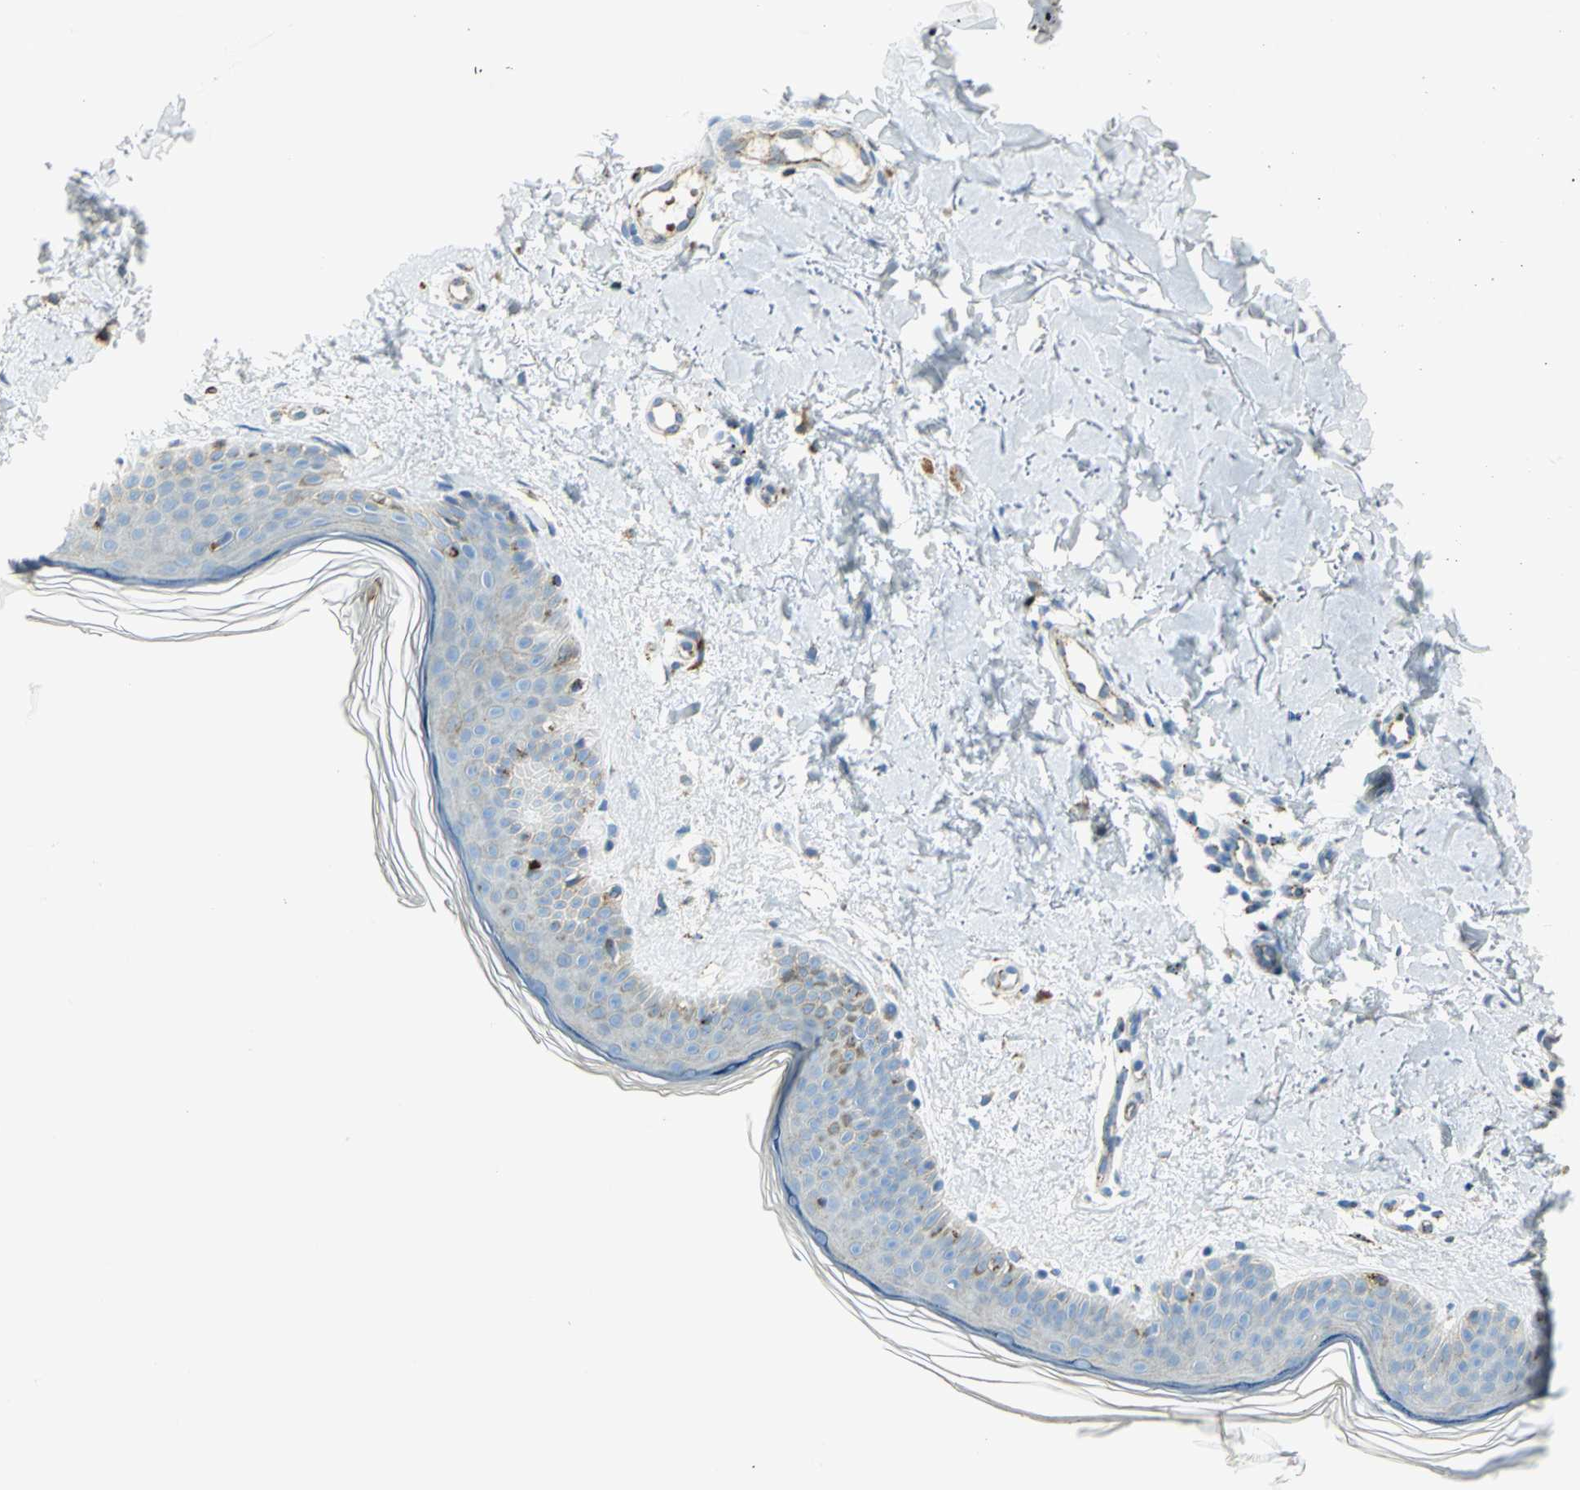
{"staining": {"intensity": "negative", "quantity": "none", "location": "none"}, "tissue": "skin", "cell_type": "Fibroblasts", "image_type": "normal", "snomed": [{"axis": "morphology", "description": "Normal tissue, NOS"}, {"axis": "topography", "description": "Skin"}], "caption": "High power microscopy photomicrograph of an immunohistochemistry micrograph of unremarkable skin, revealing no significant staining in fibroblasts.", "gene": "ARSA", "patient": {"sex": "female", "age": 56}}